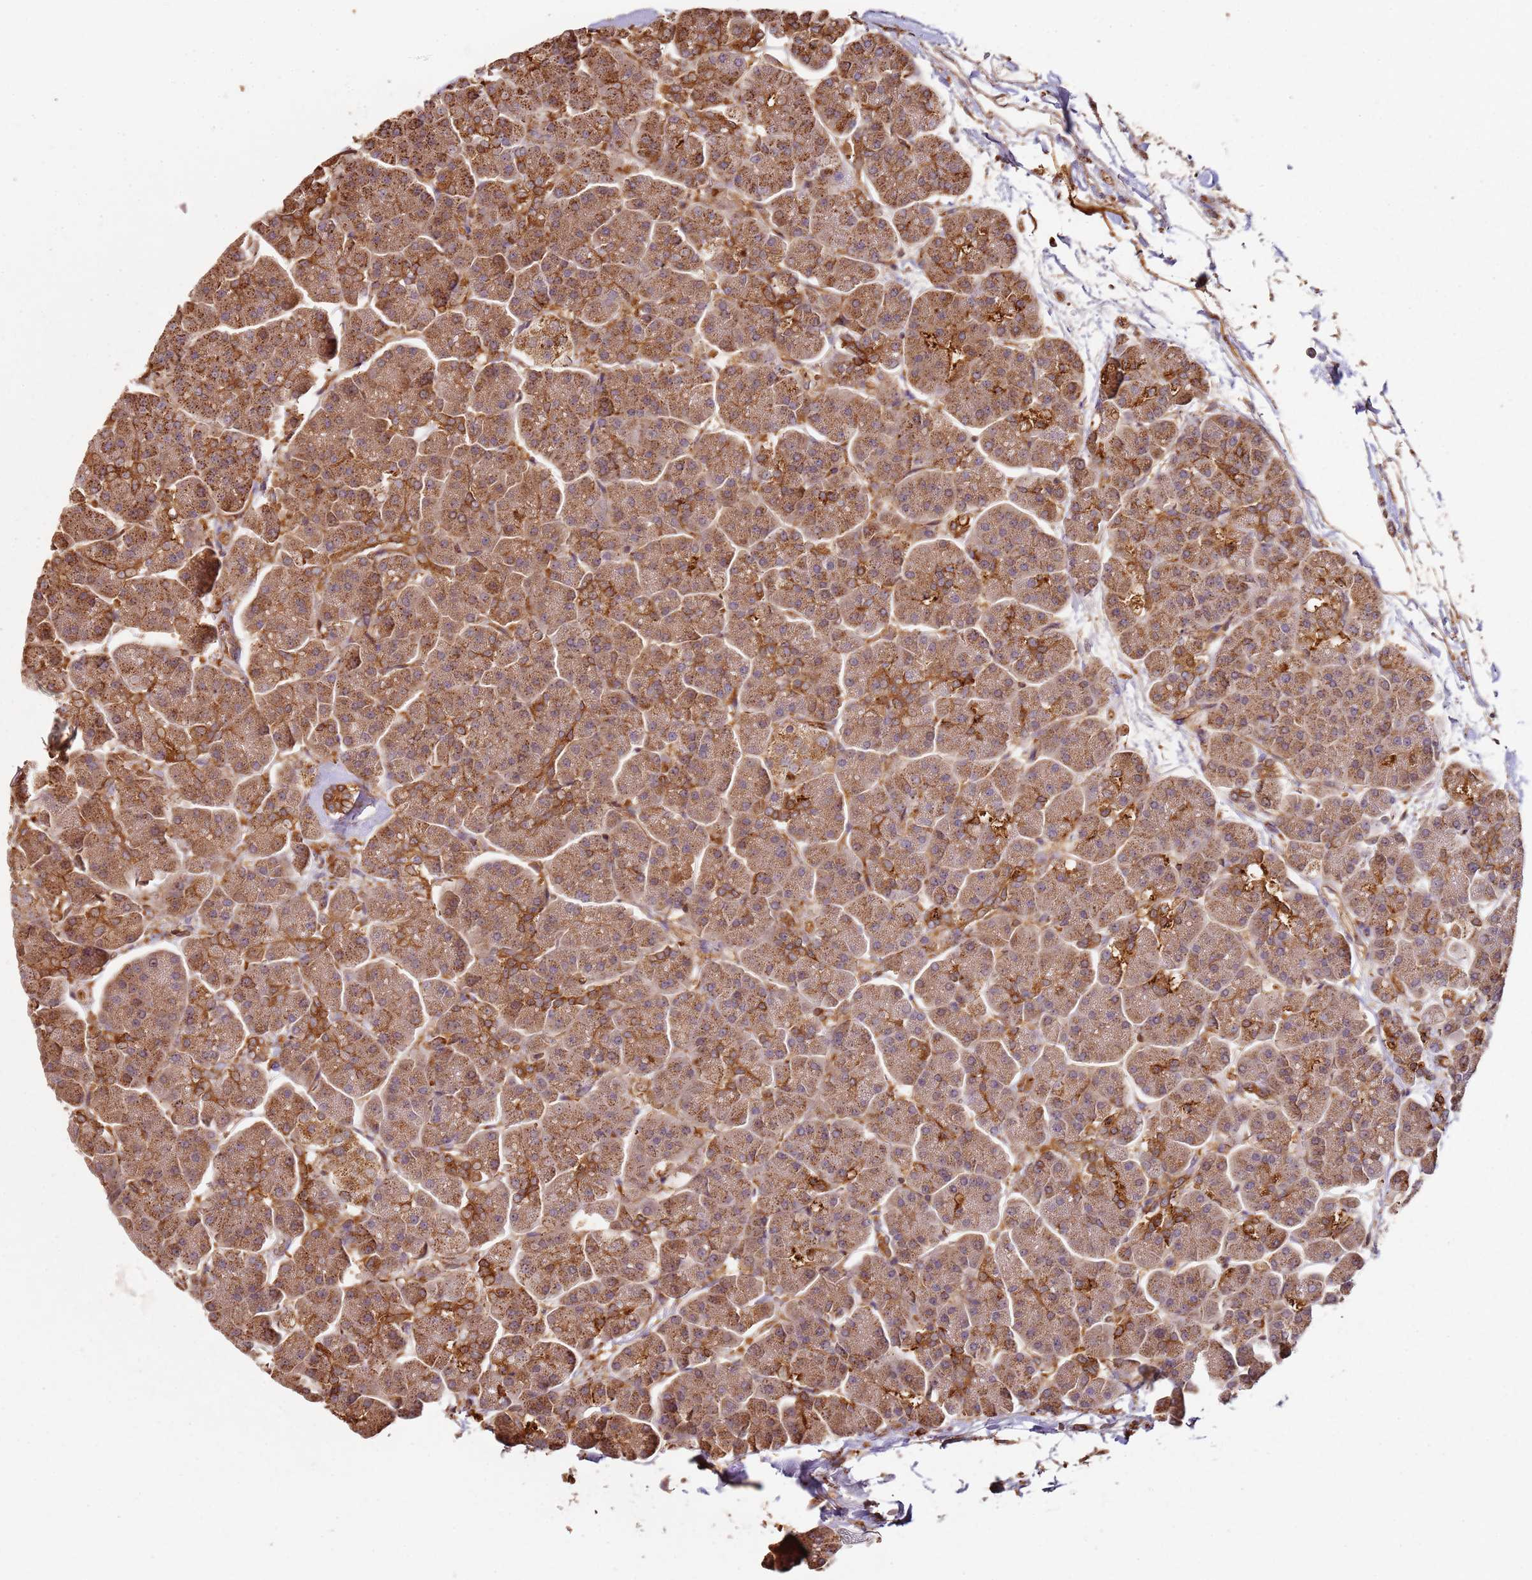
{"staining": {"intensity": "strong", "quantity": ">75%", "location": "cytoplasmic/membranous"}, "tissue": "pancreas", "cell_type": "Exocrine glandular cells", "image_type": "normal", "snomed": [{"axis": "morphology", "description": "Normal tissue, NOS"}, {"axis": "topography", "description": "Pancreas"}, {"axis": "topography", "description": "Peripheral nerve tissue"}], "caption": "This histopathology image exhibits unremarkable pancreas stained with immunohistochemistry to label a protein in brown. The cytoplasmic/membranous of exocrine glandular cells show strong positivity for the protein. Nuclei are counter-stained blue.", "gene": "SCGB2B2", "patient": {"sex": "male", "age": 54}}